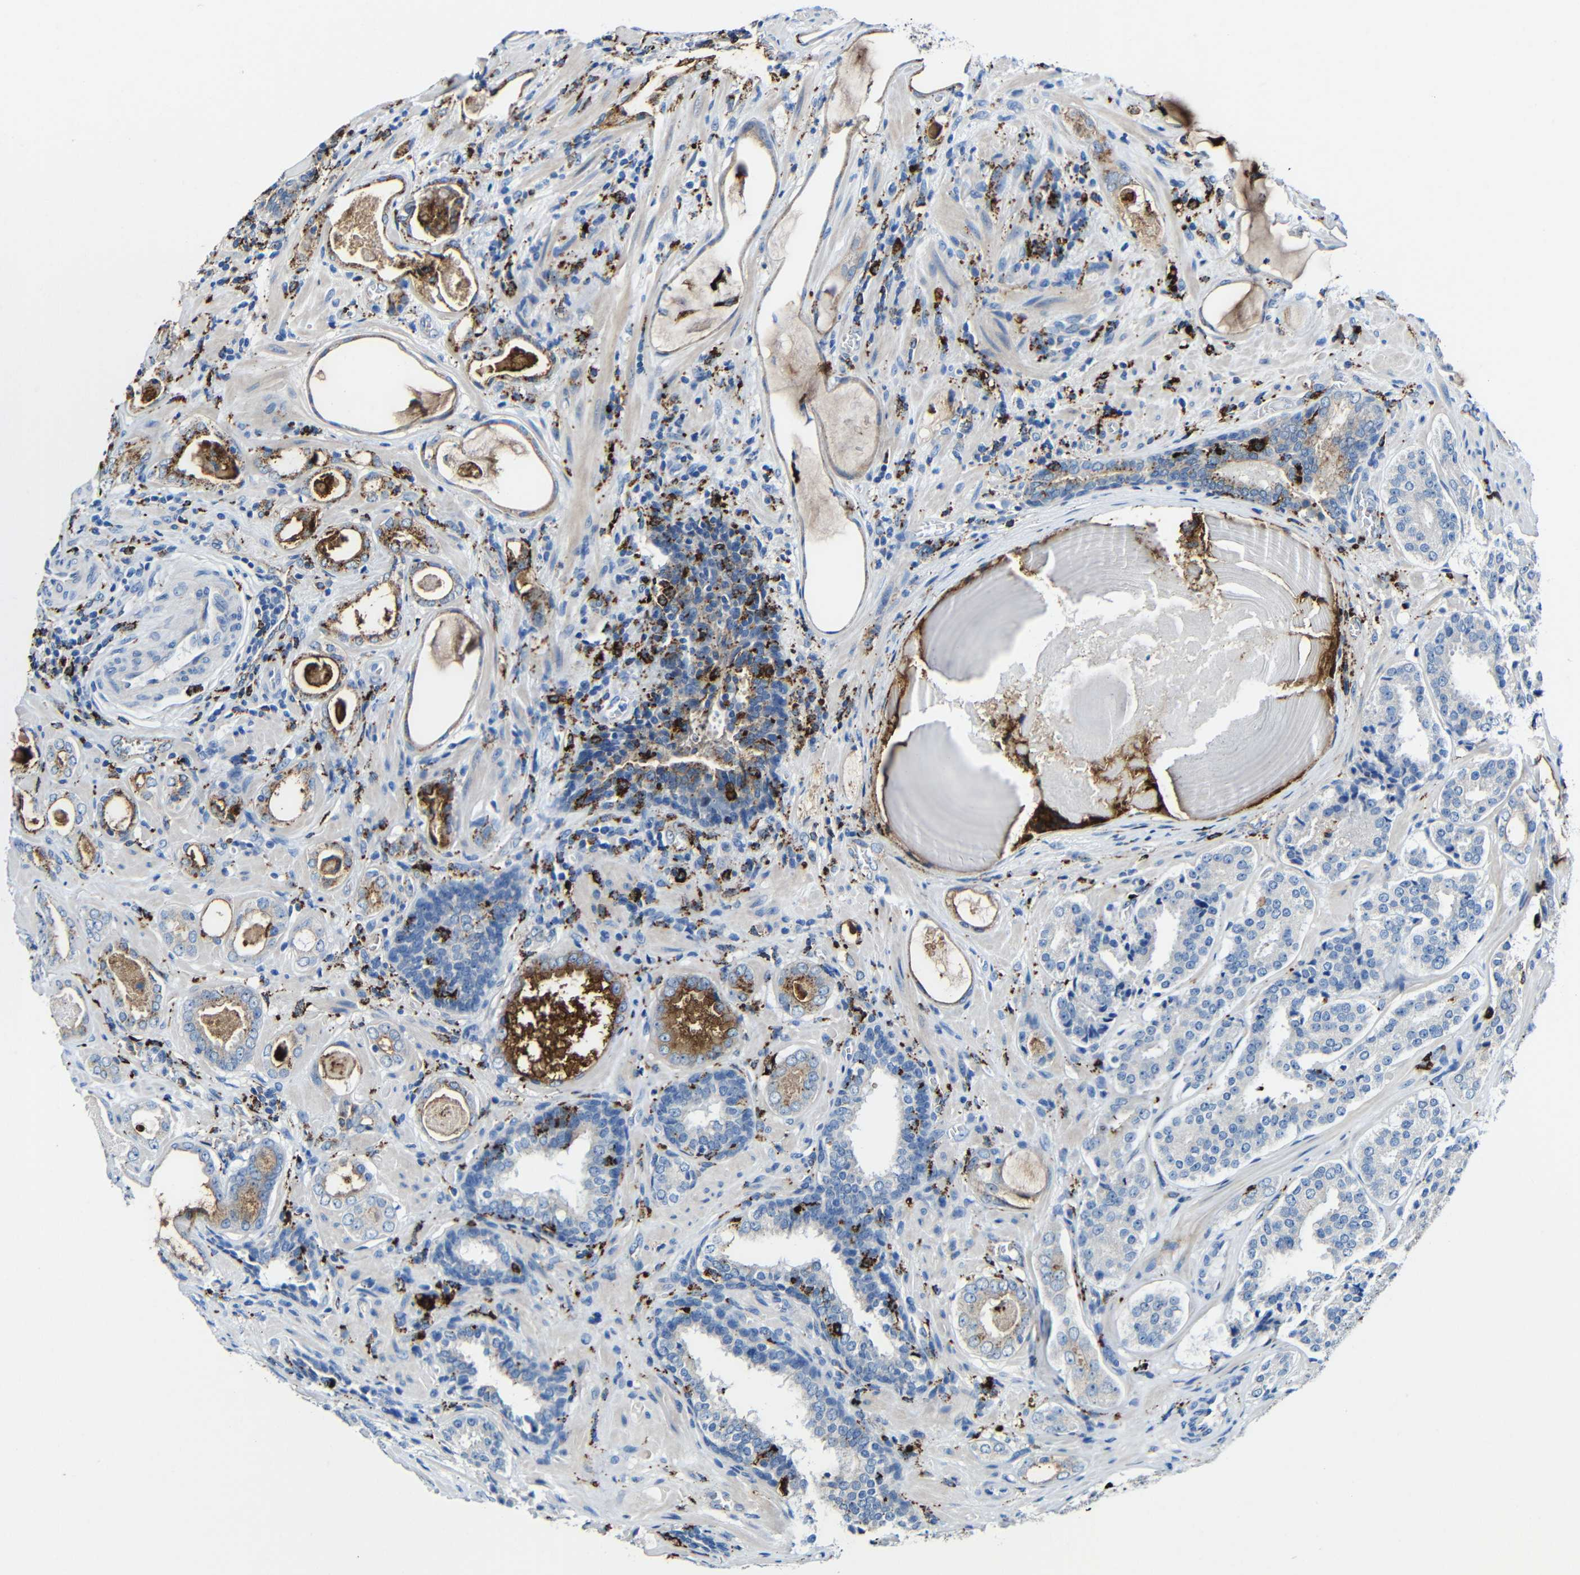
{"staining": {"intensity": "moderate", "quantity": "<25%", "location": "cytoplasmic/membranous"}, "tissue": "prostate cancer", "cell_type": "Tumor cells", "image_type": "cancer", "snomed": [{"axis": "morphology", "description": "Adenocarcinoma, High grade"}, {"axis": "topography", "description": "Prostate"}], "caption": "Brown immunohistochemical staining in human prostate high-grade adenocarcinoma exhibits moderate cytoplasmic/membranous expression in about <25% of tumor cells. (DAB IHC with brightfield microscopy, high magnification).", "gene": "HLA-DMA", "patient": {"sex": "male", "age": 60}}